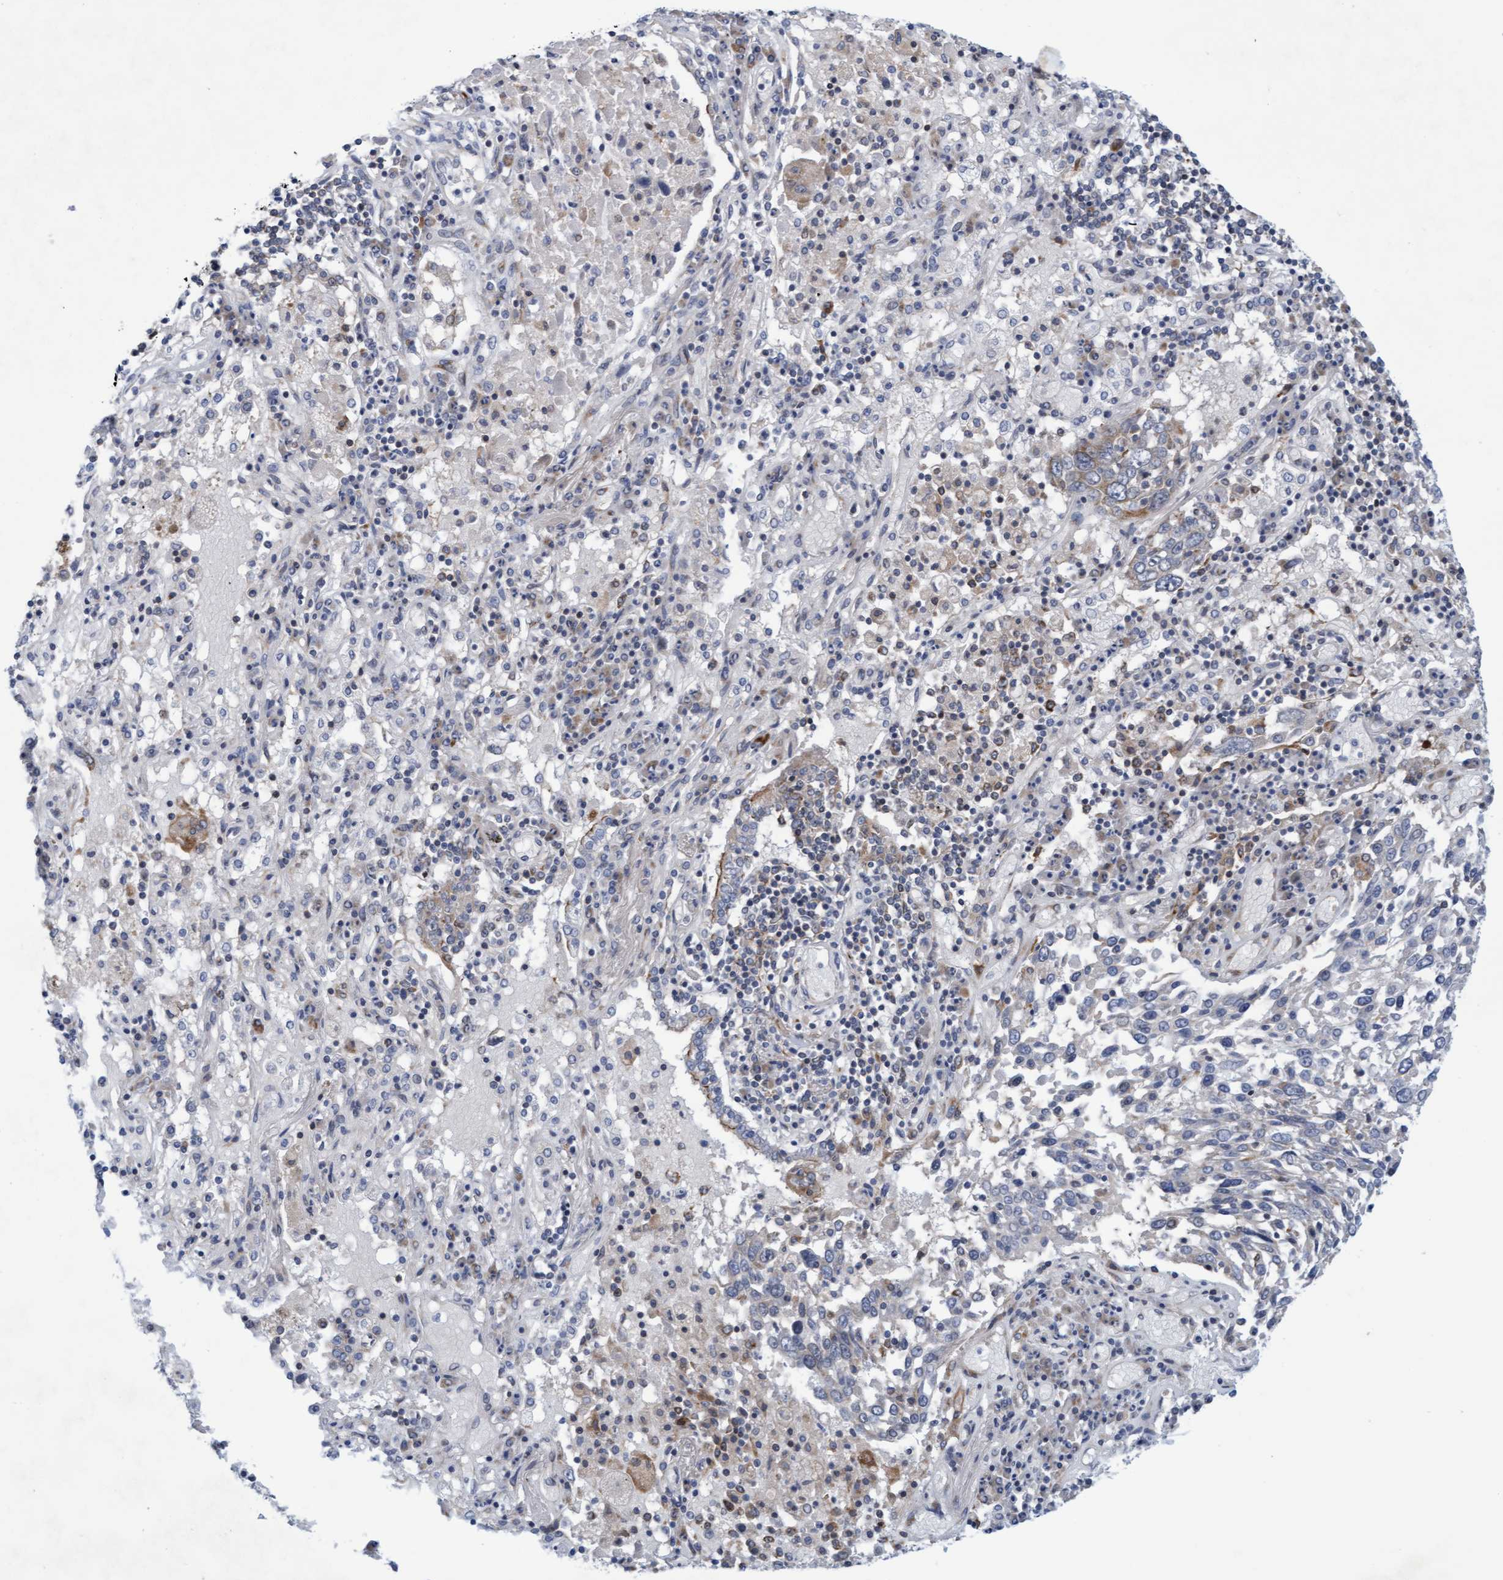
{"staining": {"intensity": "weak", "quantity": "<25%", "location": "cytoplasmic/membranous"}, "tissue": "lung cancer", "cell_type": "Tumor cells", "image_type": "cancer", "snomed": [{"axis": "morphology", "description": "Squamous cell carcinoma, NOS"}, {"axis": "topography", "description": "Lung"}], "caption": "An image of human lung cancer (squamous cell carcinoma) is negative for staining in tumor cells.", "gene": "SLC28A3", "patient": {"sex": "male", "age": 65}}